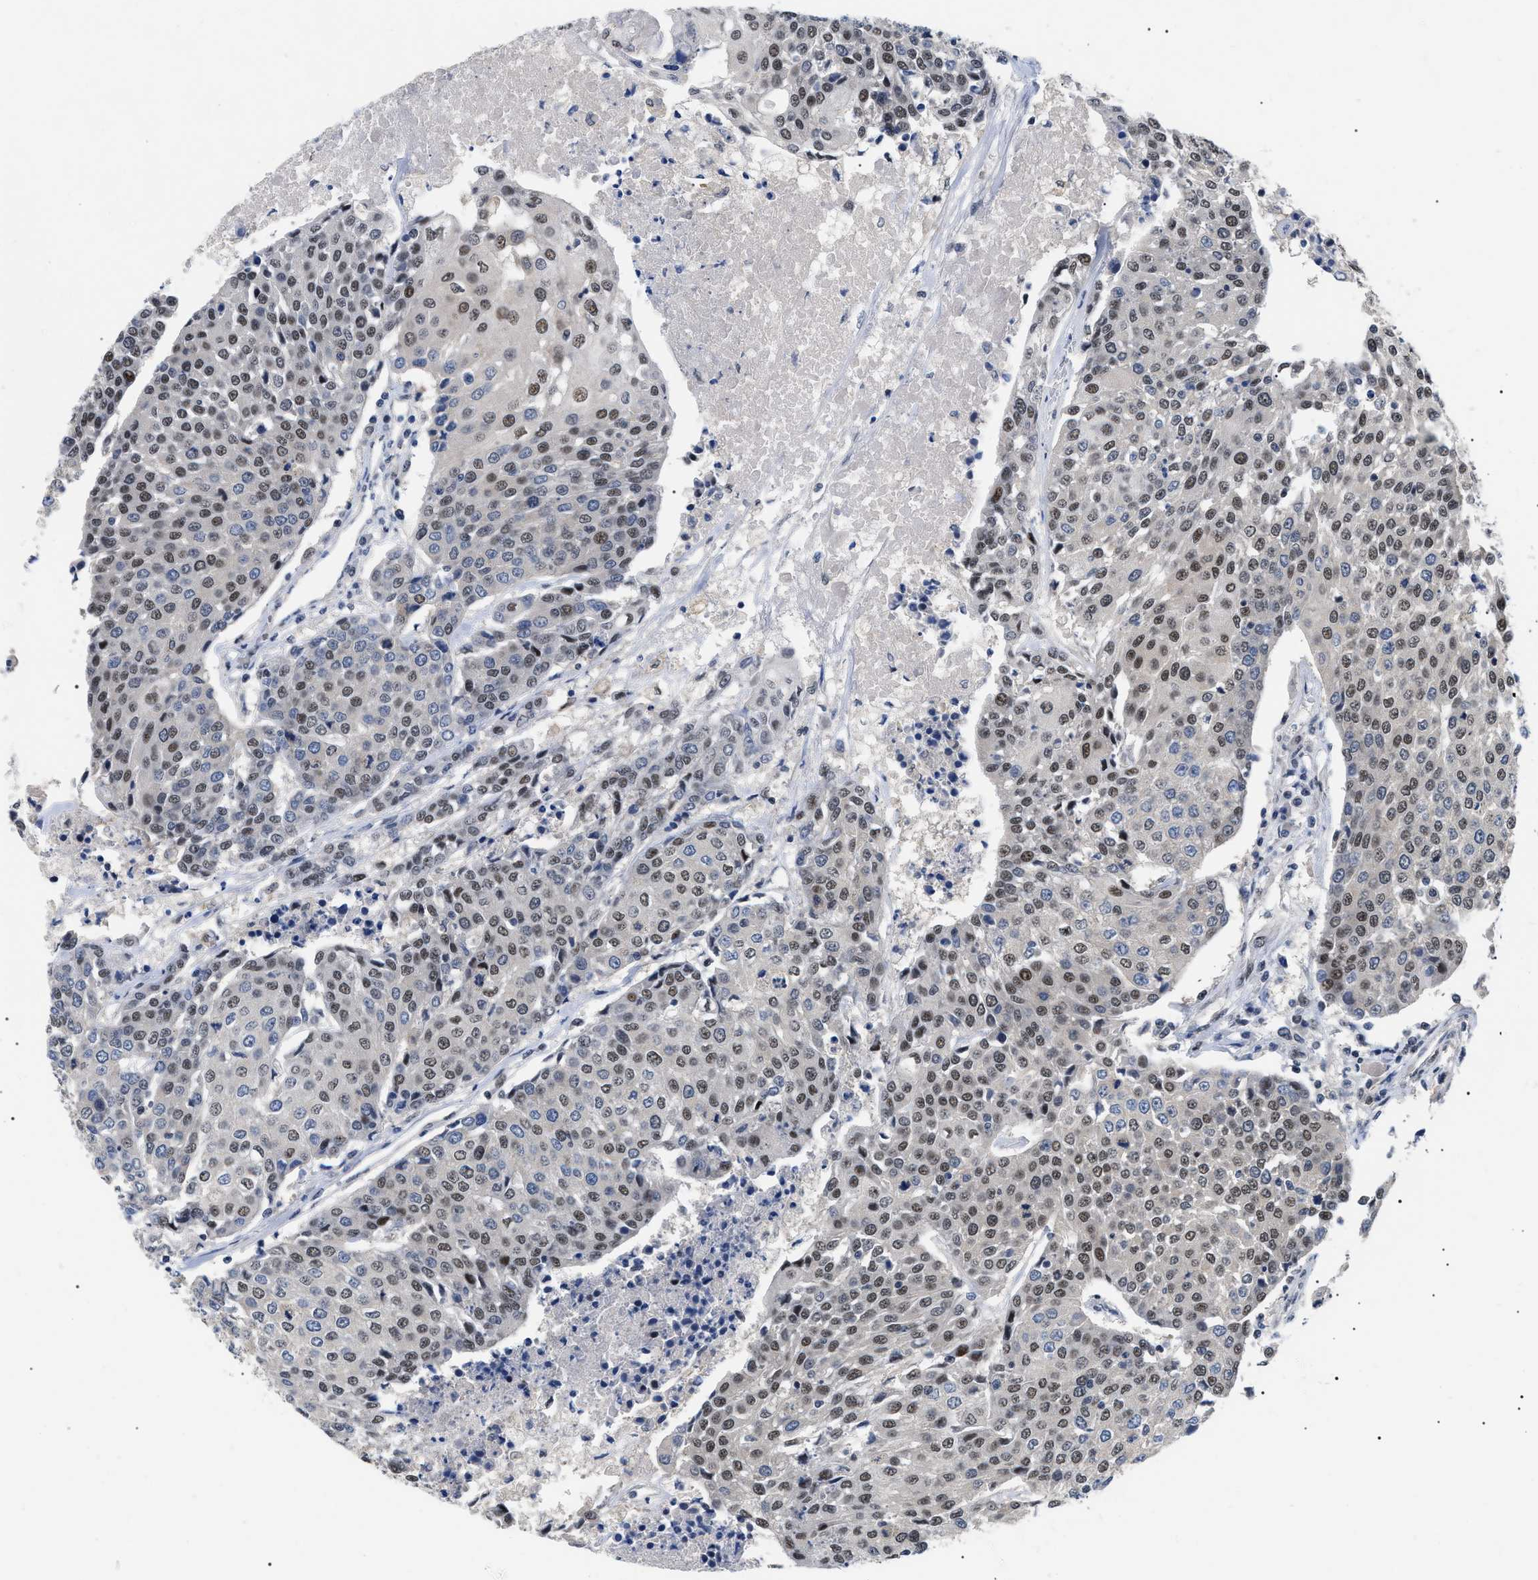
{"staining": {"intensity": "moderate", "quantity": ">75%", "location": "nuclear"}, "tissue": "urothelial cancer", "cell_type": "Tumor cells", "image_type": "cancer", "snomed": [{"axis": "morphology", "description": "Urothelial carcinoma, High grade"}, {"axis": "topography", "description": "Urinary bladder"}], "caption": "Protein expression analysis of human urothelial cancer reveals moderate nuclear positivity in about >75% of tumor cells. (DAB (3,3'-diaminobenzidine) IHC, brown staining for protein, blue staining for nuclei).", "gene": "GARRE1", "patient": {"sex": "female", "age": 85}}